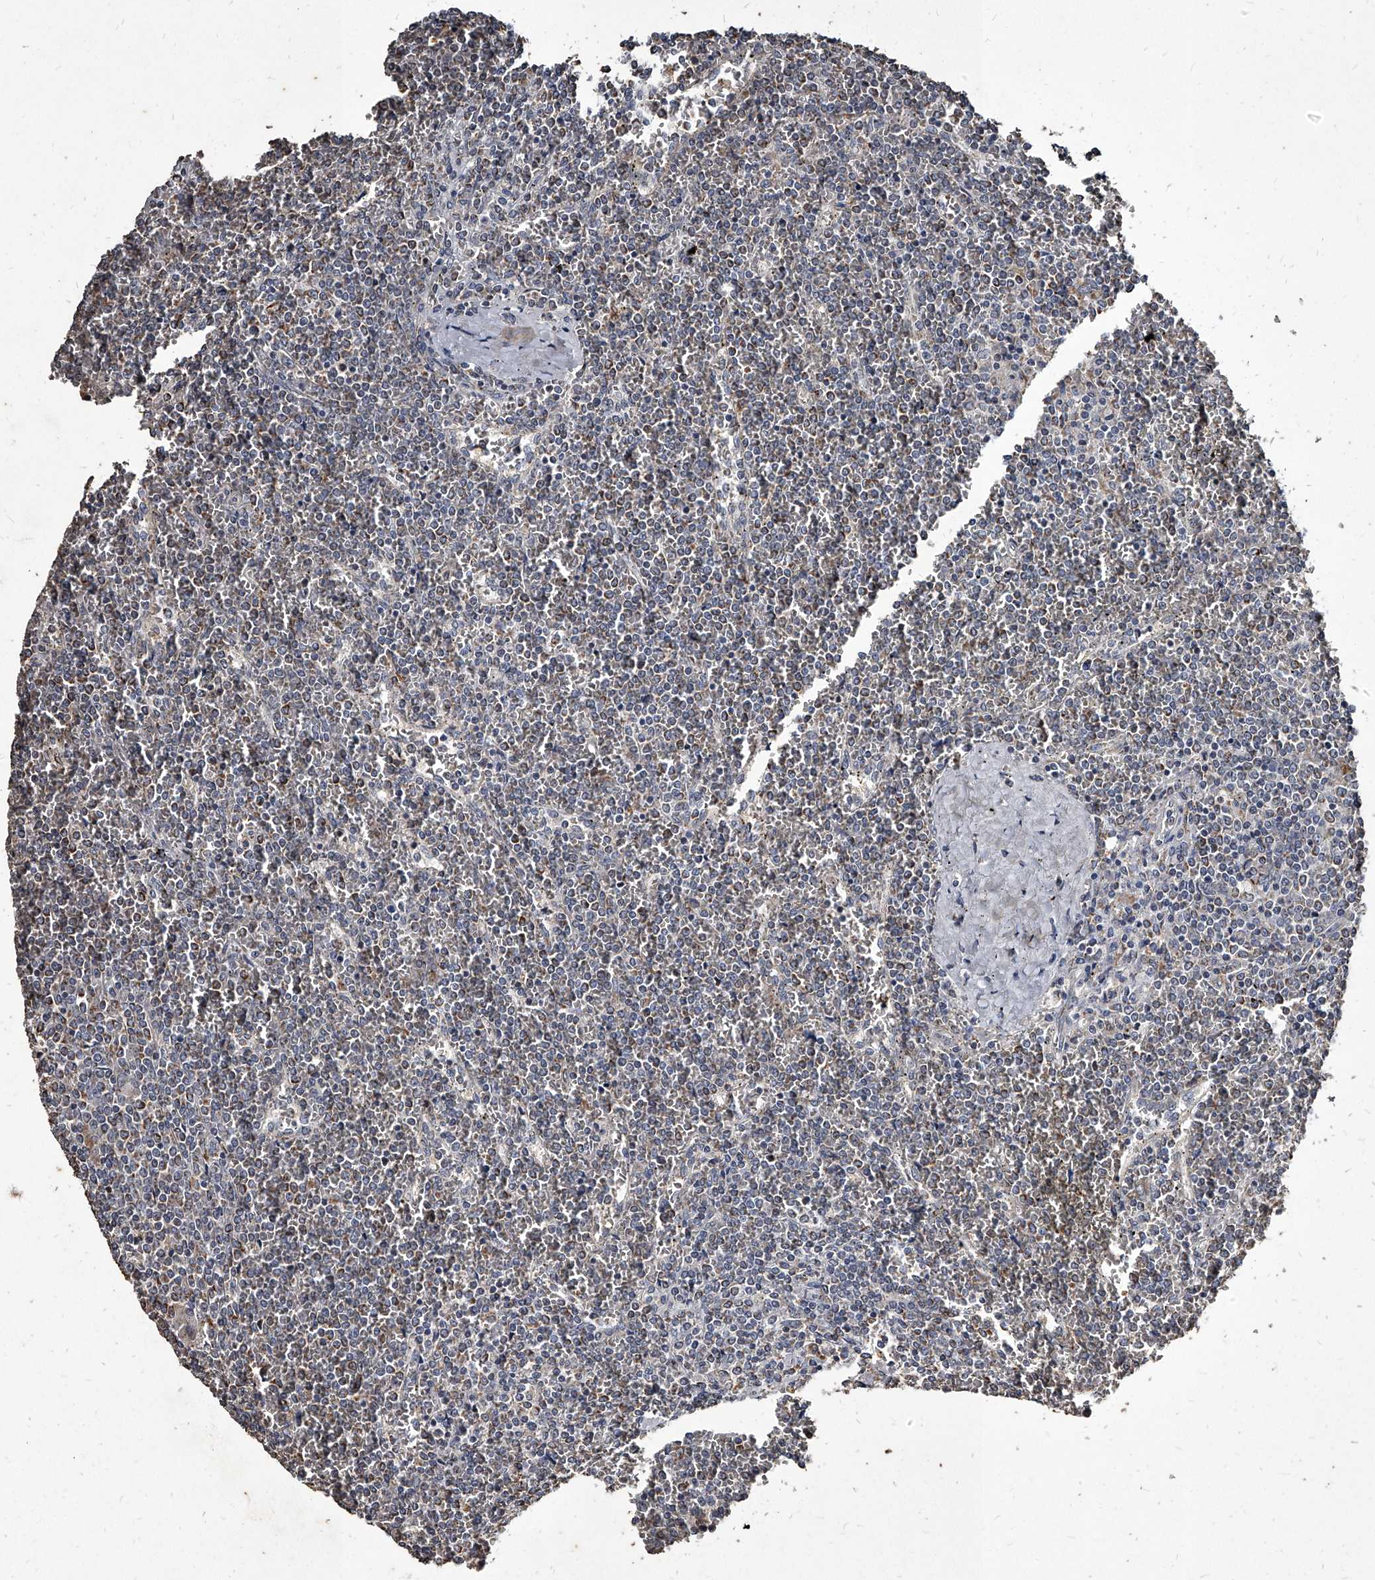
{"staining": {"intensity": "negative", "quantity": "none", "location": "none"}, "tissue": "lymphoma", "cell_type": "Tumor cells", "image_type": "cancer", "snomed": [{"axis": "morphology", "description": "Malignant lymphoma, non-Hodgkin's type, Low grade"}, {"axis": "topography", "description": "Spleen"}], "caption": "High power microscopy image of an immunohistochemistry micrograph of lymphoma, revealing no significant positivity in tumor cells. (DAB (3,3'-diaminobenzidine) immunohistochemistry, high magnification).", "gene": "GPR183", "patient": {"sex": "female", "age": 19}}